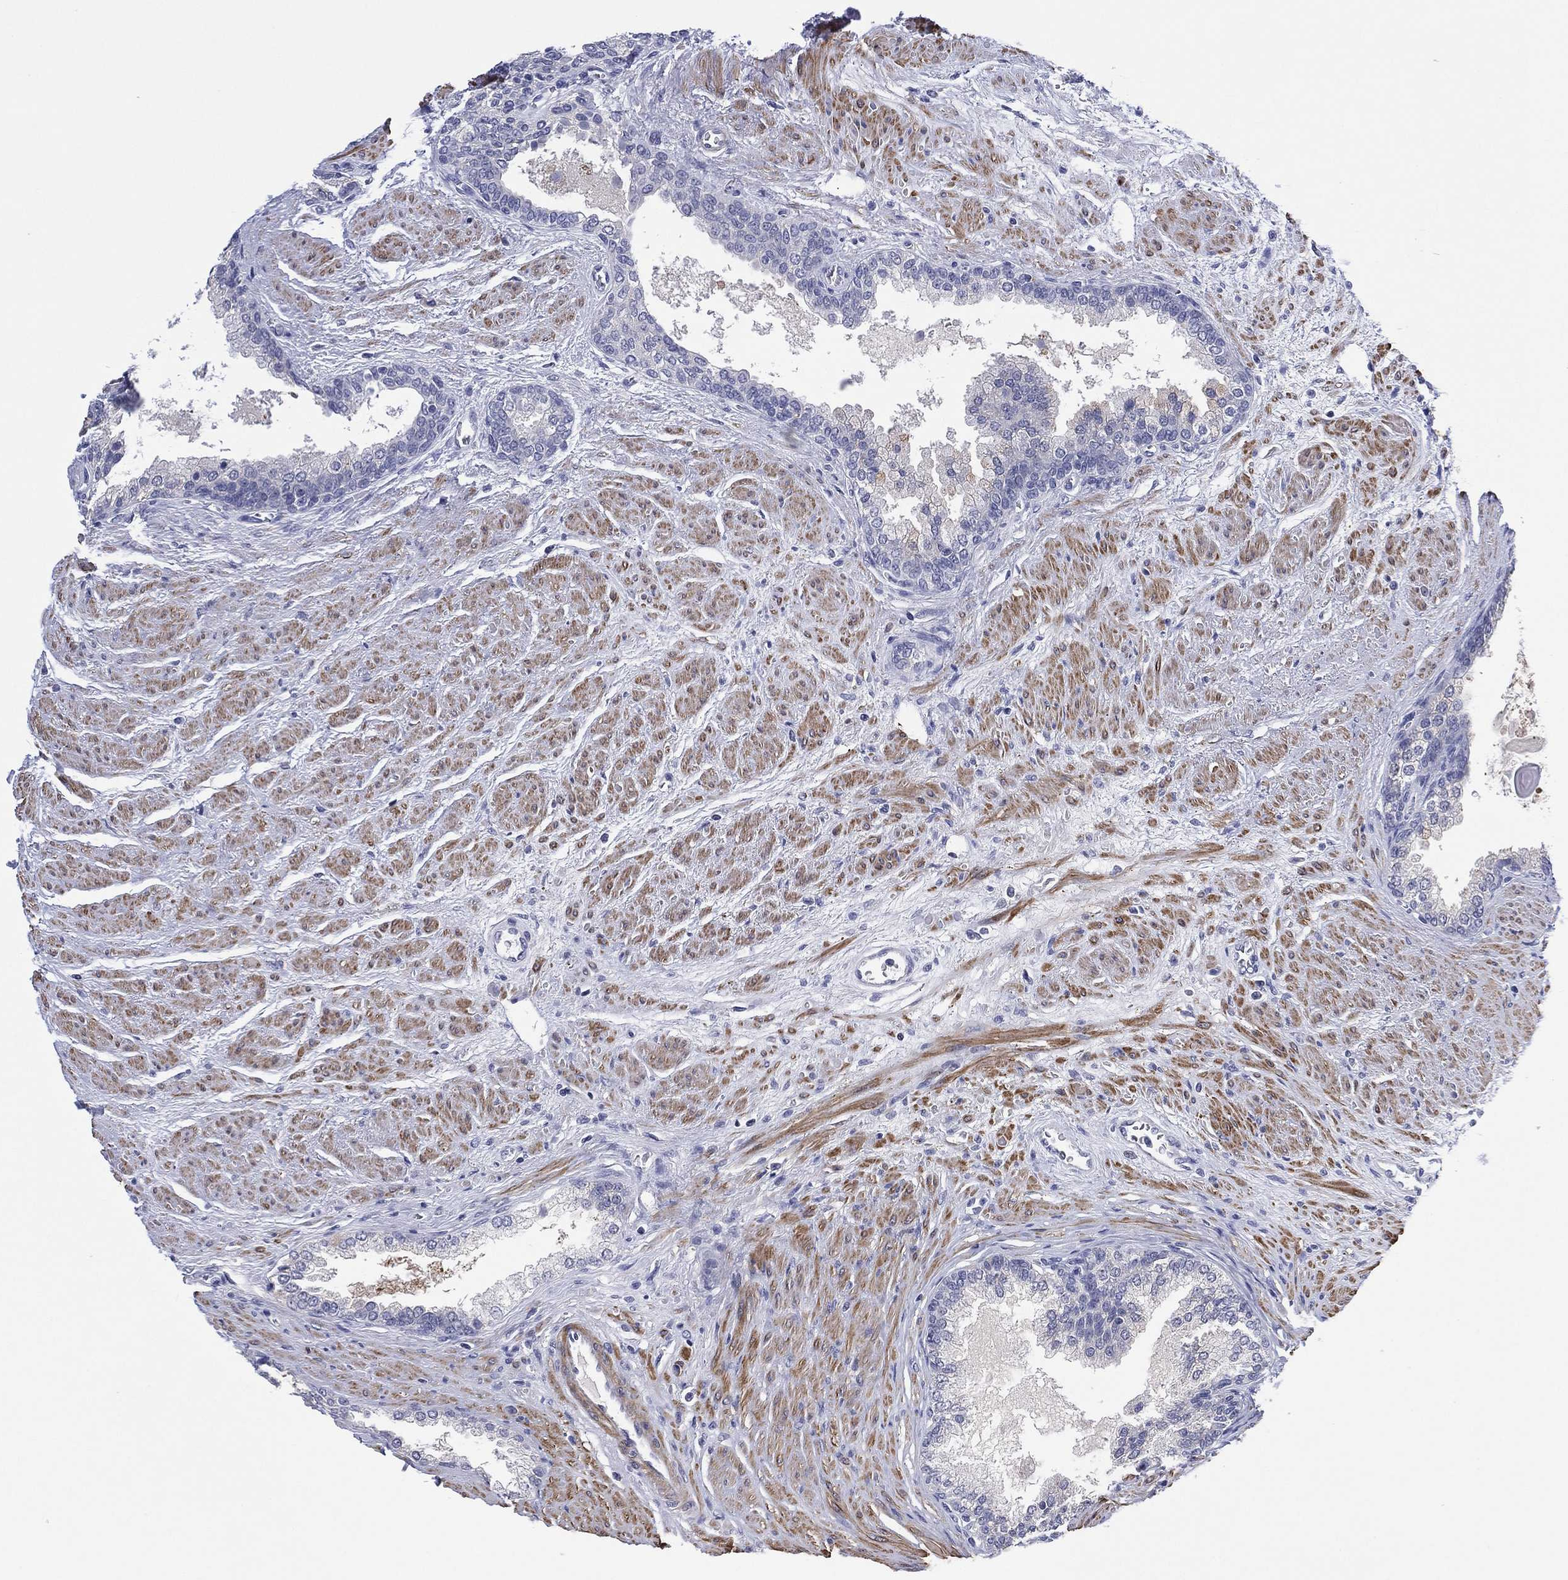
{"staining": {"intensity": "negative", "quantity": "none", "location": "none"}, "tissue": "prostate cancer", "cell_type": "Tumor cells", "image_type": "cancer", "snomed": [{"axis": "morphology", "description": "Adenocarcinoma, NOS"}, {"axis": "topography", "description": "Prostate and seminal vesicle, NOS"}, {"axis": "topography", "description": "Prostate"}], "caption": "Tumor cells show no significant staining in prostate cancer (adenocarcinoma).", "gene": "CLIP3", "patient": {"sex": "male", "age": 62}}